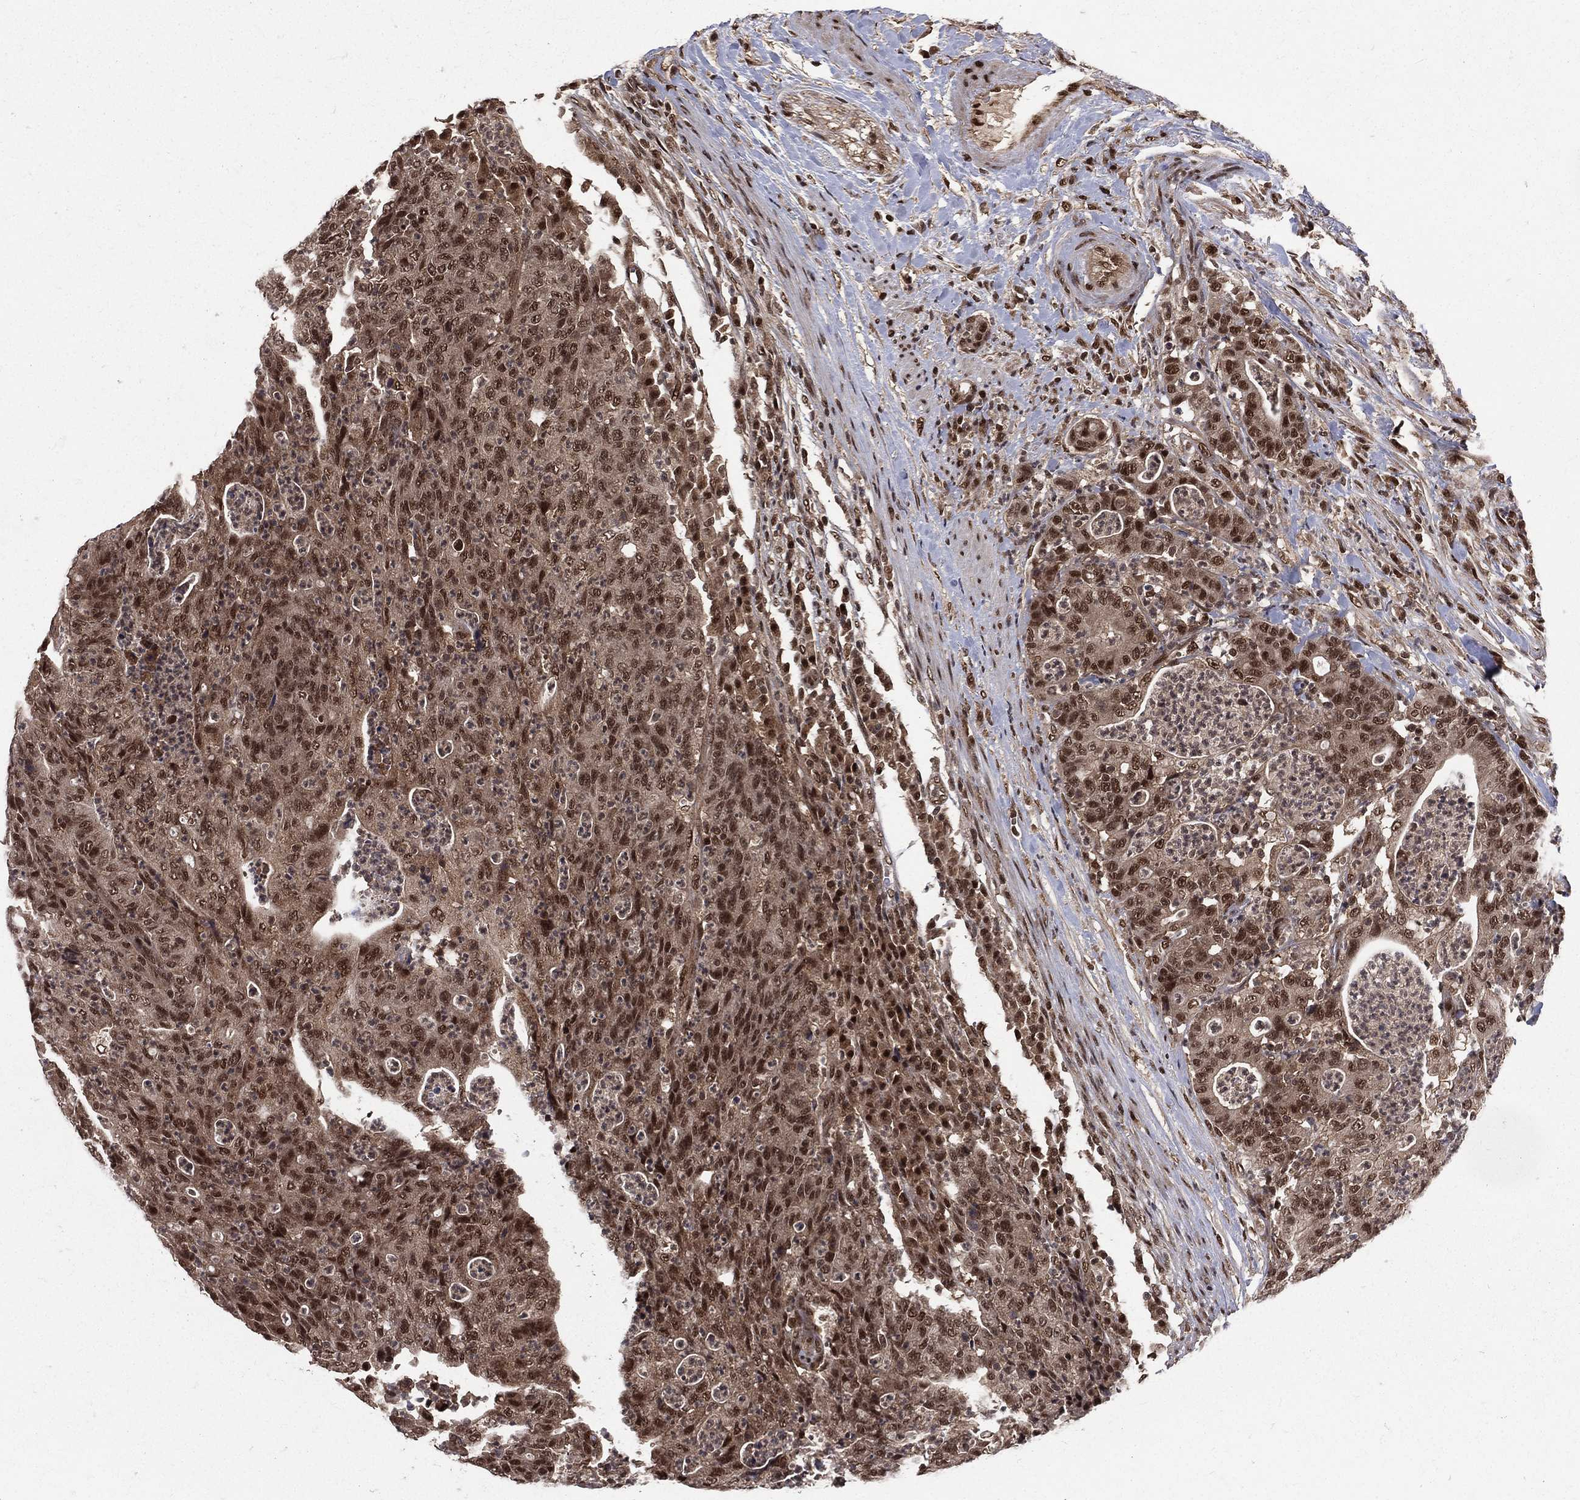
{"staining": {"intensity": "strong", "quantity": "<25%", "location": "nuclear"}, "tissue": "colorectal cancer", "cell_type": "Tumor cells", "image_type": "cancer", "snomed": [{"axis": "morphology", "description": "Adenocarcinoma, NOS"}, {"axis": "topography", "description": "Colon"}], "caption": "Colorectal cancer (adenocarcinoma) tissue exhibits strong nuclear positivity in approximately <25% of tumor cells (DAB = brown stain, brightfield microscopy at high magnification).", "gene": "COPS4", "patient": {"sex": "male", "age": 70}}